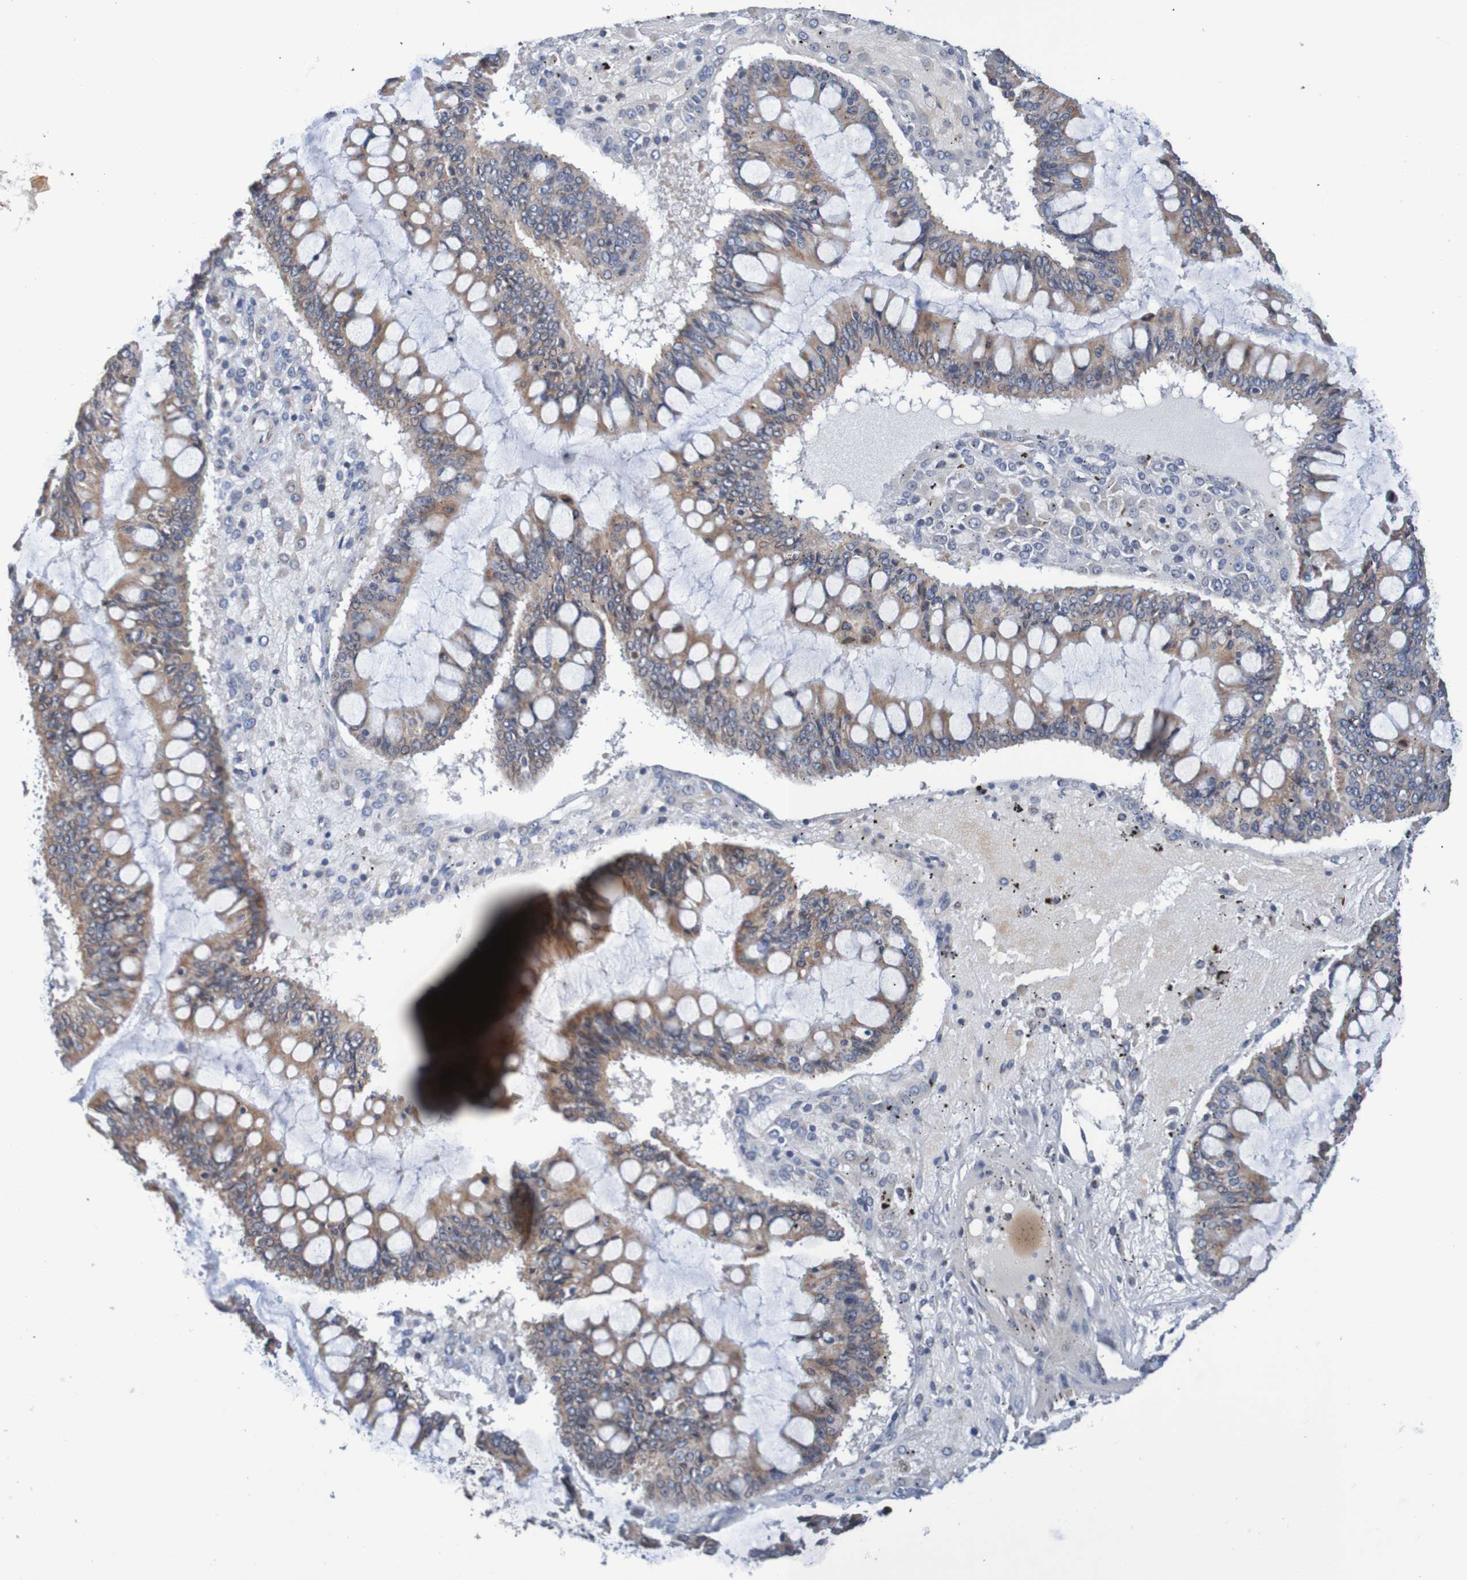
{"staining": {"intensity": "weak", "quantity": ">75%", "location": "cytoplasmic/membranous"}, "tissue": "ovarian cancer", "cell_type": "Tumor cells", "image_type": "cancer", "snomed": [{"axis": "morphology", "description": "Cystadenocarcinoma, mucinous, NOS"}, {"axis": "topography", "description": "Ovary"}], "caption": "A micrograph of human ovarian cancer (mucinous cystadenocarcinoma) stained for a protein shows weak cytoplasmic/membranous brown staining in tumor cells.", "gene": "FIBP", "patient": {"sex": "female", "age": 73}}